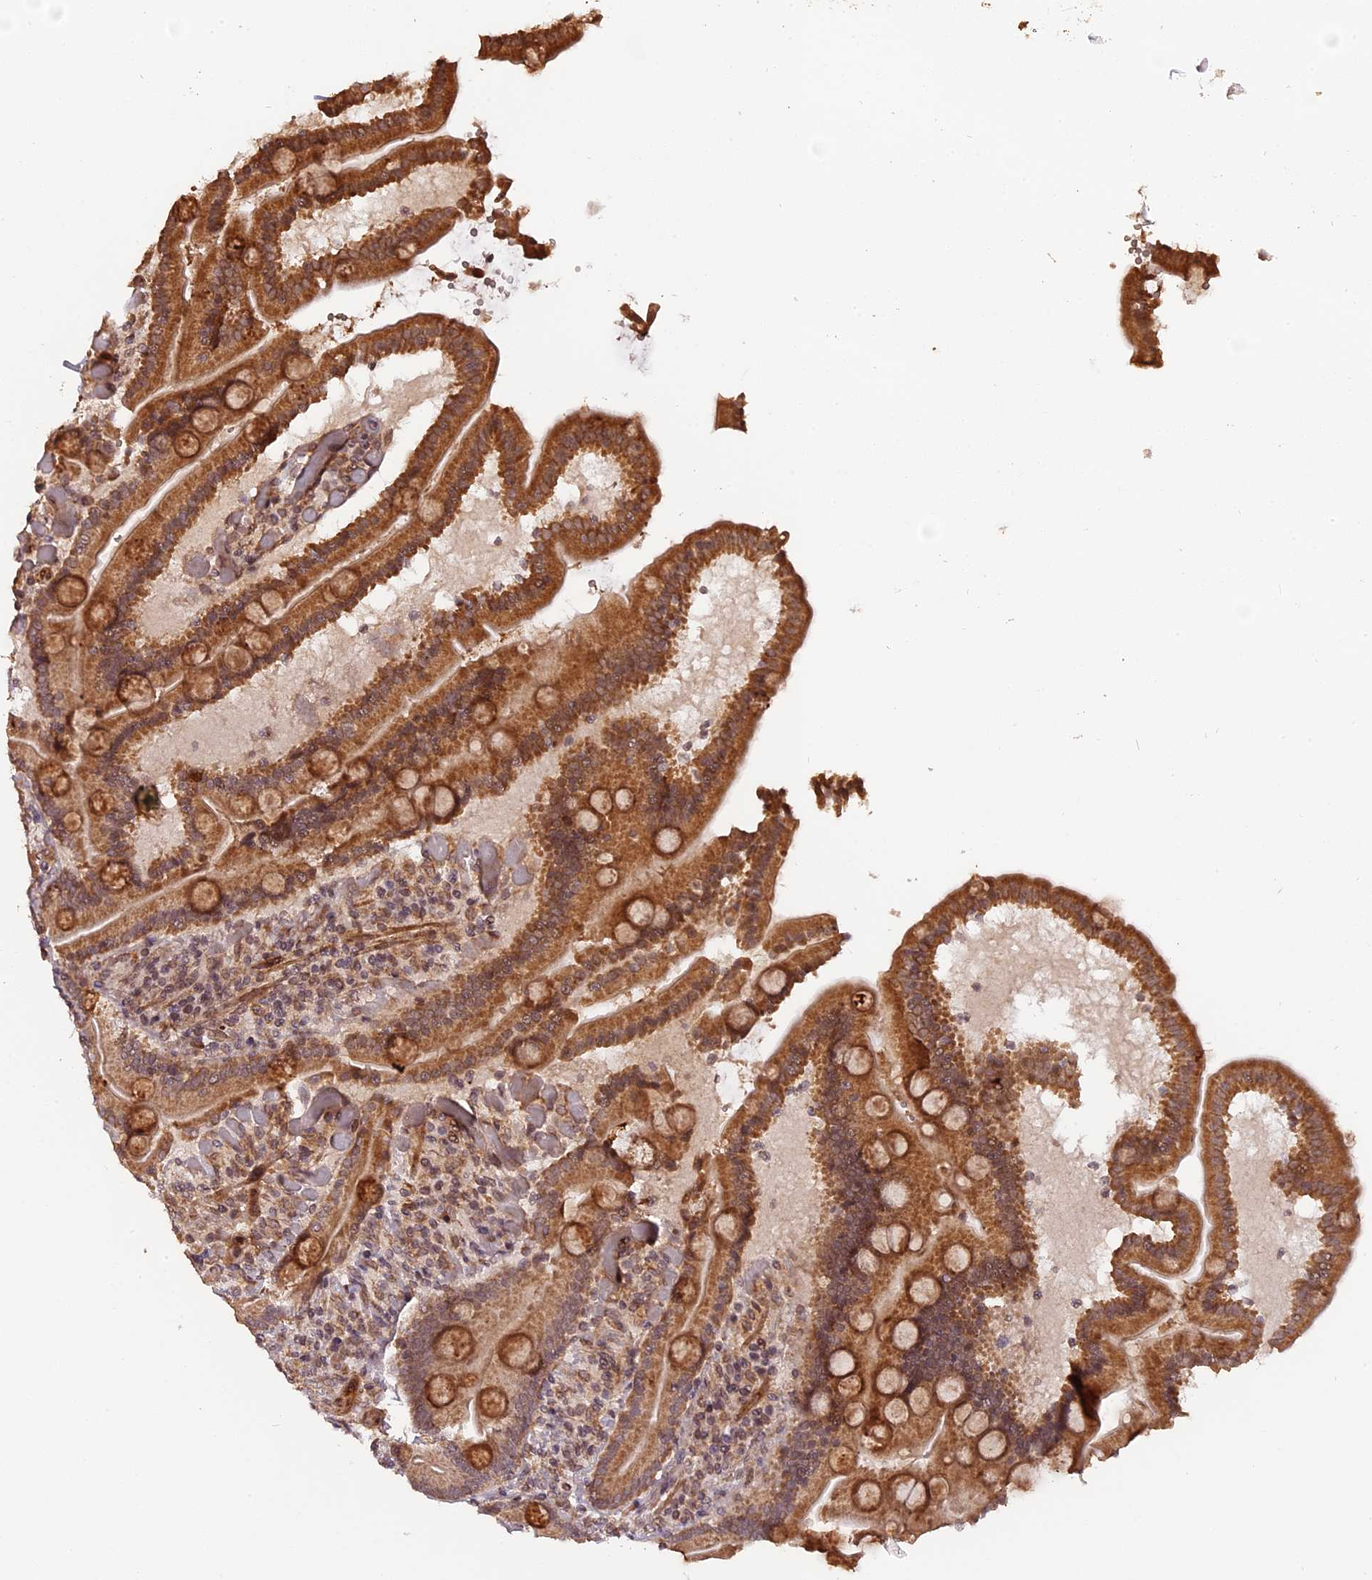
{"staining": {"intensity": "moderate", "quantity": ">75%", "location": "cytoplasmic/membranous,nuclear"}, "tissue": "duodenum", "cell_type": "Glandular cells", "image_type": "normal", "snomed": [{"axis": "morphology", "description": "Normal tissue, NOS"}, {"axis": "topography", "description": "Duodenum"}], "caption": "Immunohistochemistry of unremarkable human duodenum exhibits medium levels of moderate cytoplasmic/membranous,nuclear expression in approximately >75% of glandular cells. The protein is shown in brown color, while the nuclei are stained blue.", "gene": "ZNF480", "patient": {"sex": "female", "age": 62}}